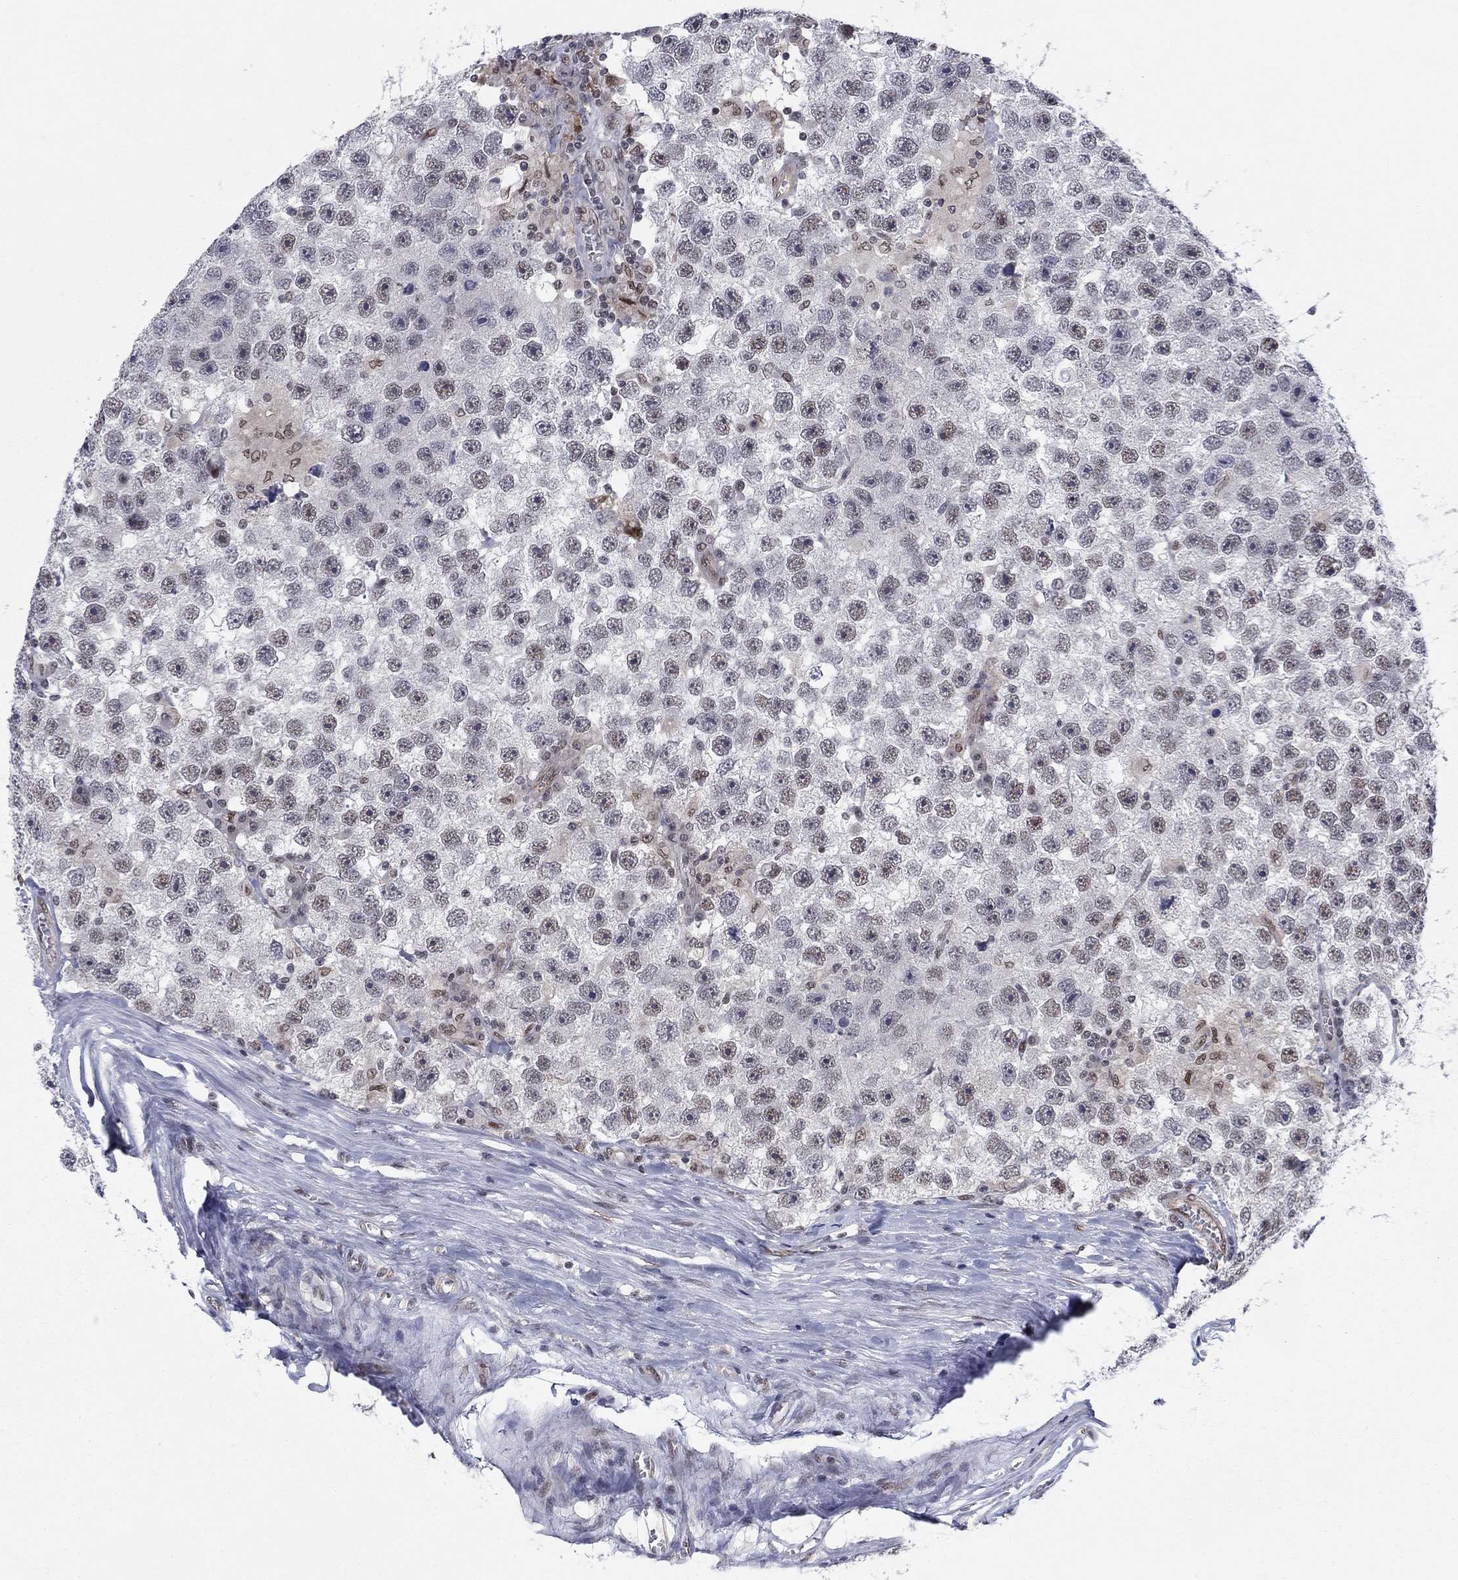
{"staining": {"intensity": "negative", "quantity": "none", "location": "none"}, "tissue": "testis cancer", "cell_type": "Tumor cells", "image_type": "cancer", "snomed": [{"axis": "morphology", "description": "Seminoma, NOS"}, {"axis": "topography", "description": "Testis"}], "caption": "An image of testis cancer stained for a protein displays no brown staining in tumor cells. Brightfield microscopy of immunohistochemistry stained with DAB (brown) and hematoxylin (blue), captured at high magnification.", "gene": "FYTTD1", "patient": {"sex": "male", "age": 26}}